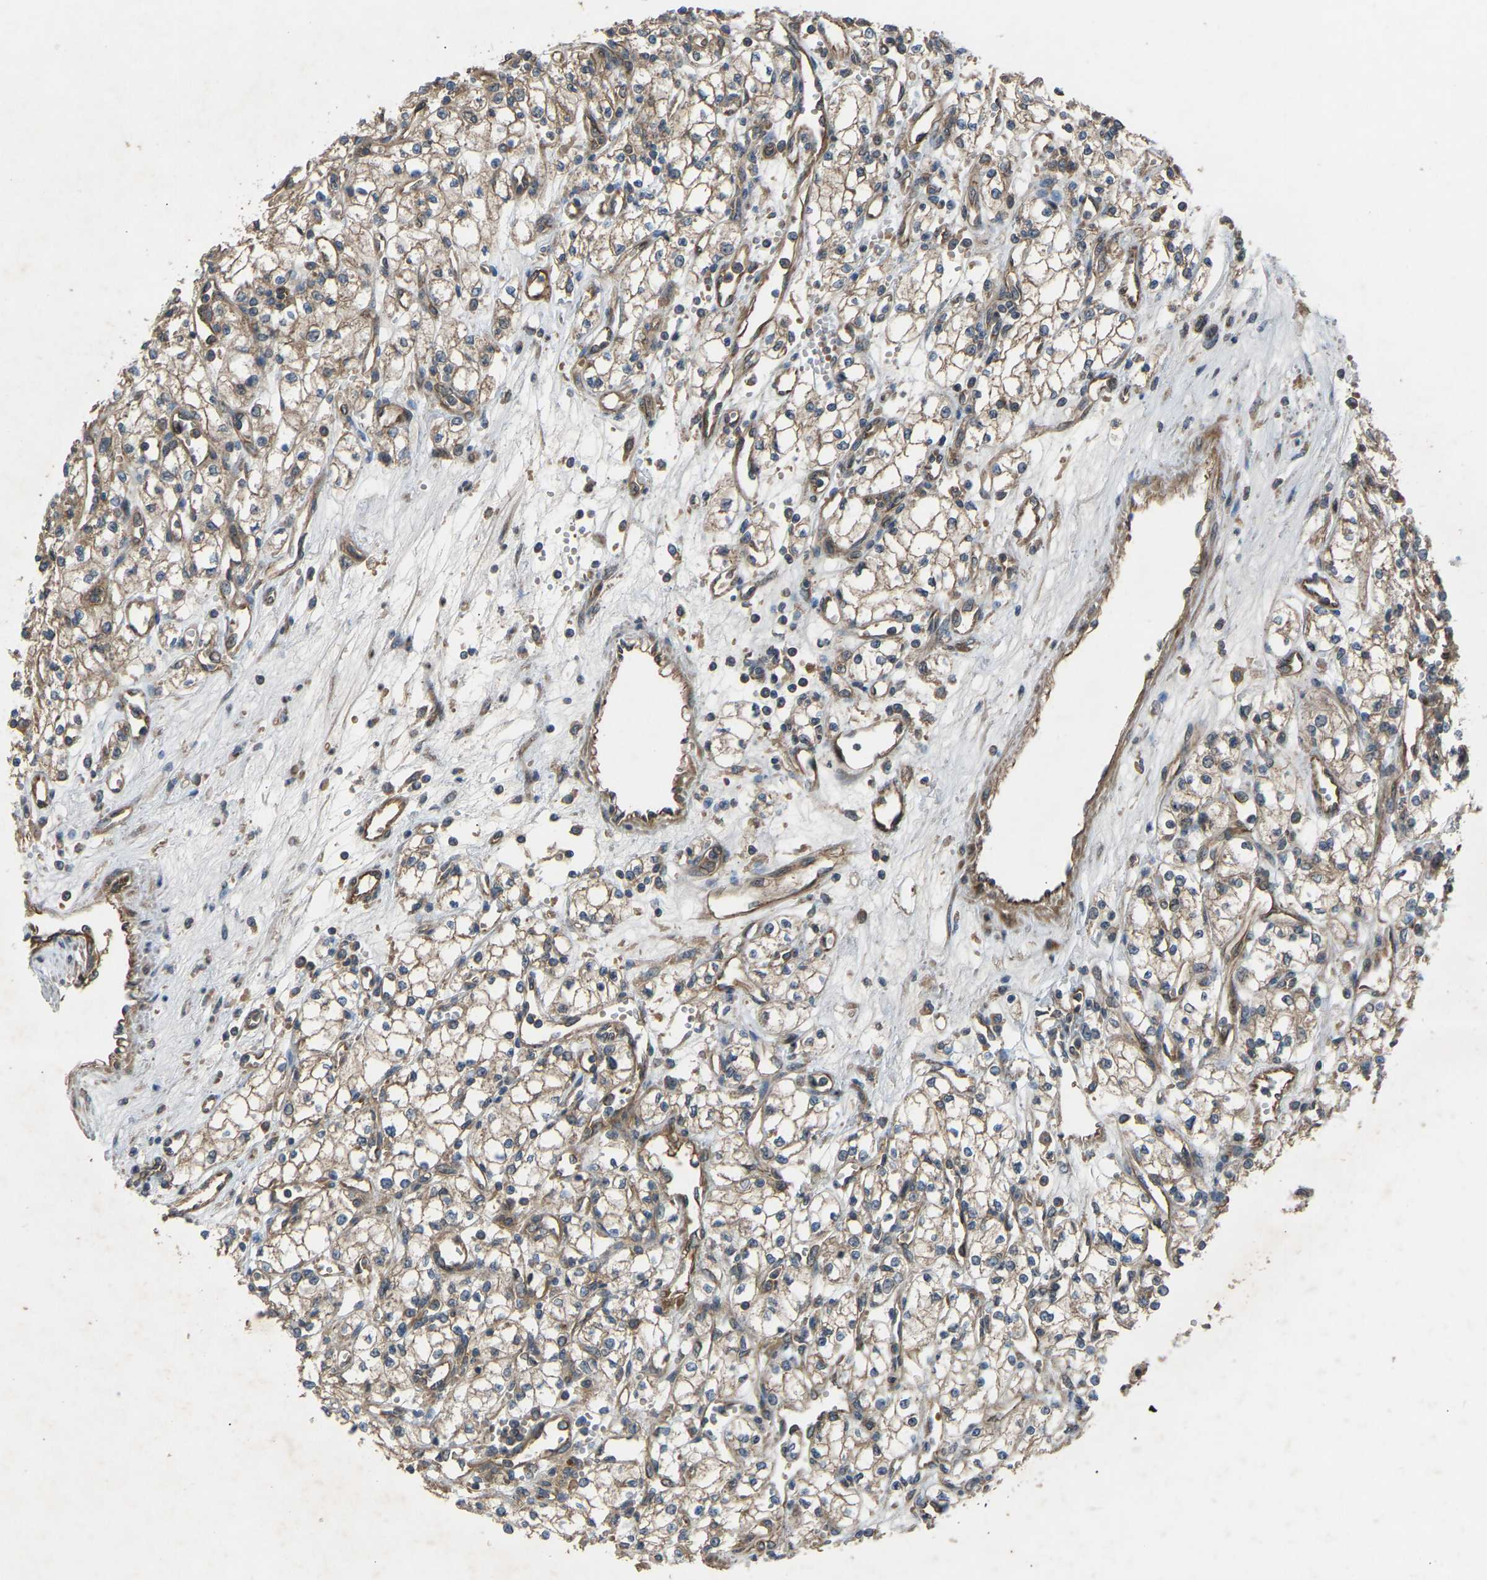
{"staining": {"intensity": "weak", "quantity": ">75%", "location": "cytoplasmic/membranous"}, "tissue": "renal cancer", "cell_type": "Tumor cells", "image_type": "cancer", "snomed": [{"axis": "morphology", "description": "Adenocarcinoma, NOS"}, {"axis": "topography", "description": "Kidney"}], "caption": "Immunohistochemistry (IHC) (DAB) staining of human renal adenocarcinoma exhibits weak cytoplasmic/membranous protein staining in approximately >75% of tumor cells. (DAB (3,3'-diaminobenzidine) IHC with brightfield microscopy, high magnification).", "gene": "GAS2L1", "patient": {"sex": "male", "age": 59}}